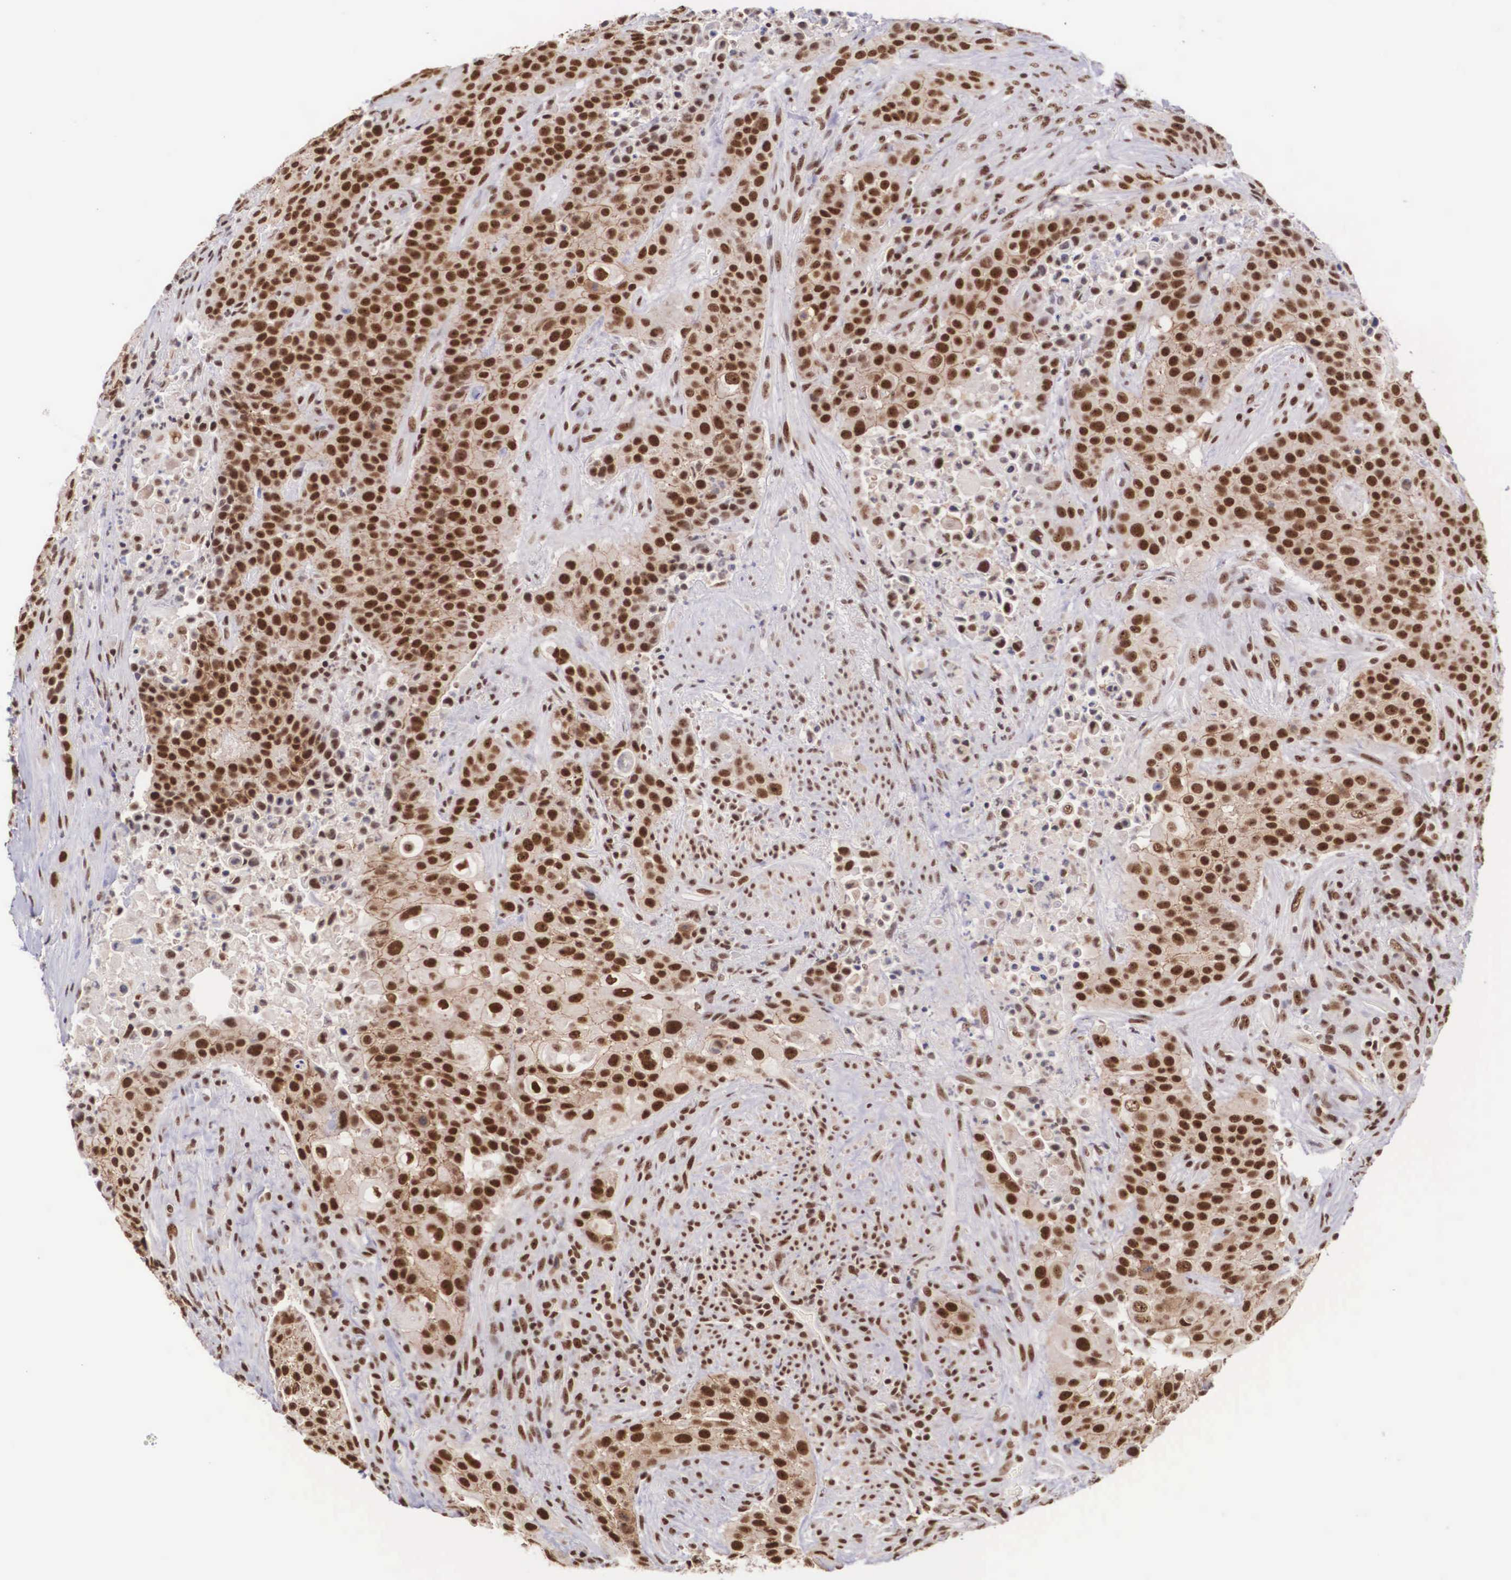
{"staining": {"intensity": "strong", "quantity": ">75%", "location": "cytoplasmic/membranous,nuclear"}, "tissue": "urothelial cancer", "cell_type": "Tumor cells", "image_type": "cancer", "snomed": [{"axis": "morphology", "description": "Urothelial carcinoma, High grade"}, {"axis": "topography", "description": "Urinary bladder"}], "caption": "Immunohistochemical staining of high-grade urothelial carcinoma demonstrates strong cytoplasmic/membranous and nuclear protein positivity in approximately >75% of tumor cells.", "gene": "POLR2F", "patient": {"sex": "male", "age": 74}}